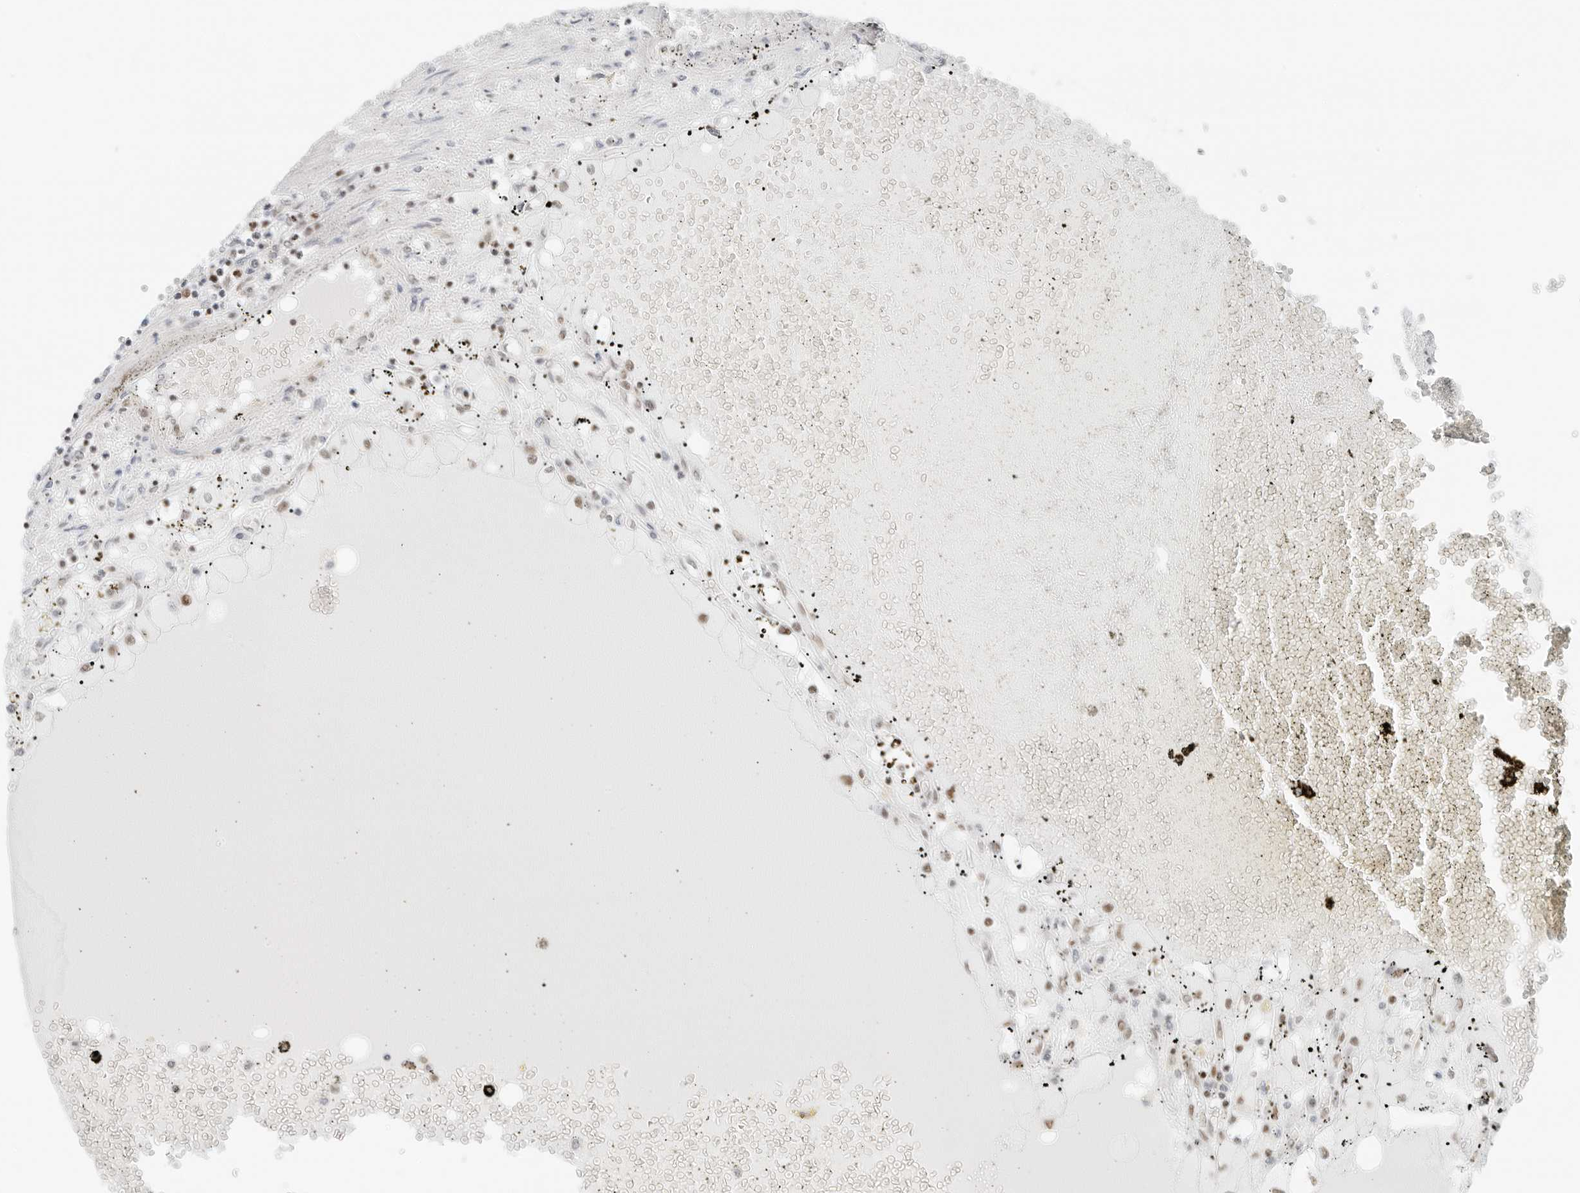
{"staining": {"intensity": "weak", "quantity": "<25%", "location": "nuclear"}, "tissue": "renal cancer", "cell_type": "Tumor cells", "image_type": "cancer", "snomed": [{"axis": "morphology", "description": "Adenocarcinoma, NOS"}, {"axis": "topography", "description": "Kidney"}], "caption": "Immunohistochemical staining of renal cancer exhibits no significant expression in tumor cells.", "gene": "CRTC2", "patient": {"sex": "male", "age": 56}}